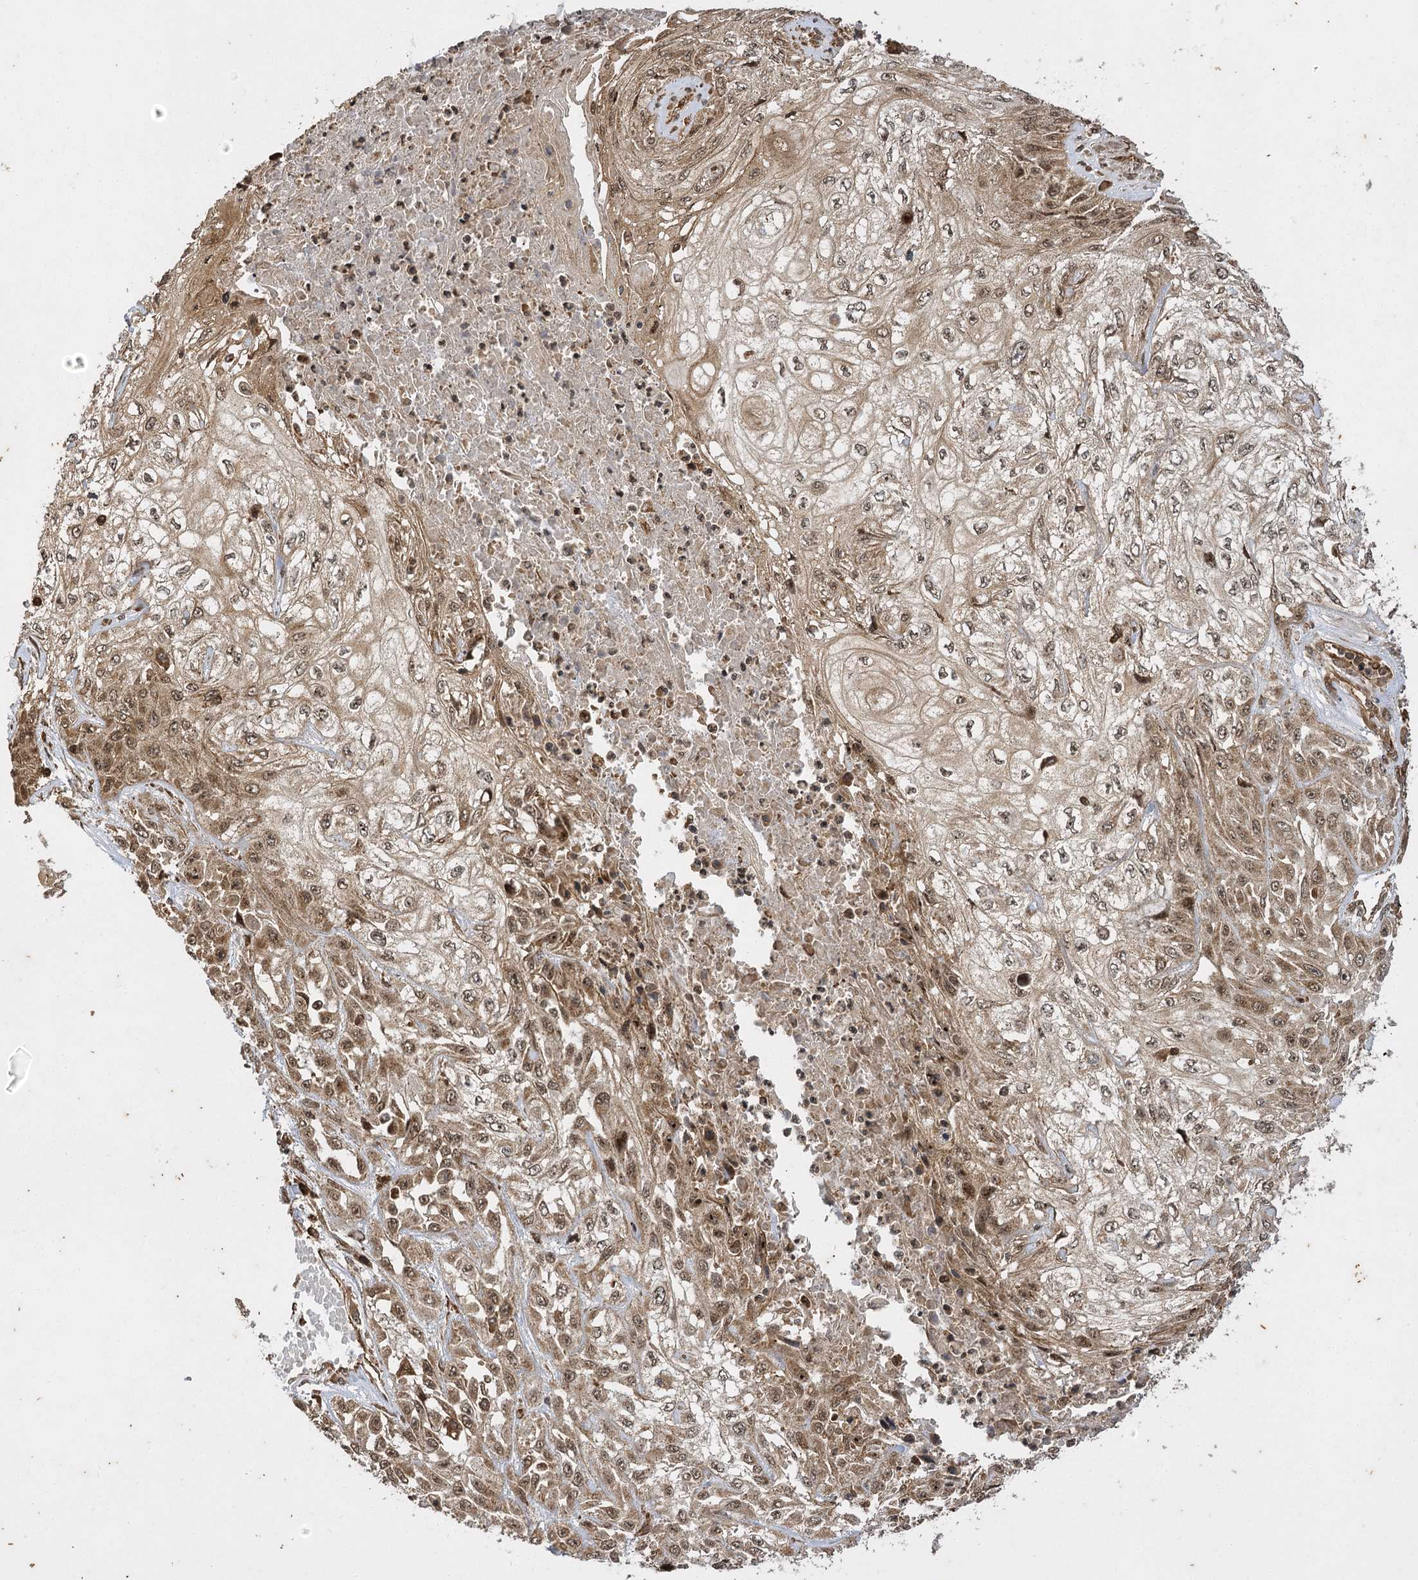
{"staining": {"intensity": "moderate", "quantity": ">75%", "location": "cytoplasmic/membranous,nuclear"}, "tissue": "skin cancer", "cell_type": "Tumor cells", "image_type": "cancer", "snomed": [{"axis": "morphology", "description": "Squamous cell carcinoma, NOS"}, {"axis": "morphology", "description": "Squamous cell carcinoma, metastatic, NOS"}, {"axis": "topography", "description": "Skin"}, {"axis": "topography", "description": "Lymph node"}], "caption": "Tumor cells exhibit medium levels of moderate cytoplasmic/membranous and nuclear expression in approximately >75% of cells in skin cancer (metastatic squamous cell carcinoma). The protein is shown in brown color, while the nuclei are stained blue.", "gene": "IL11RA", "patient": {"sex": "male", "age": 75}}